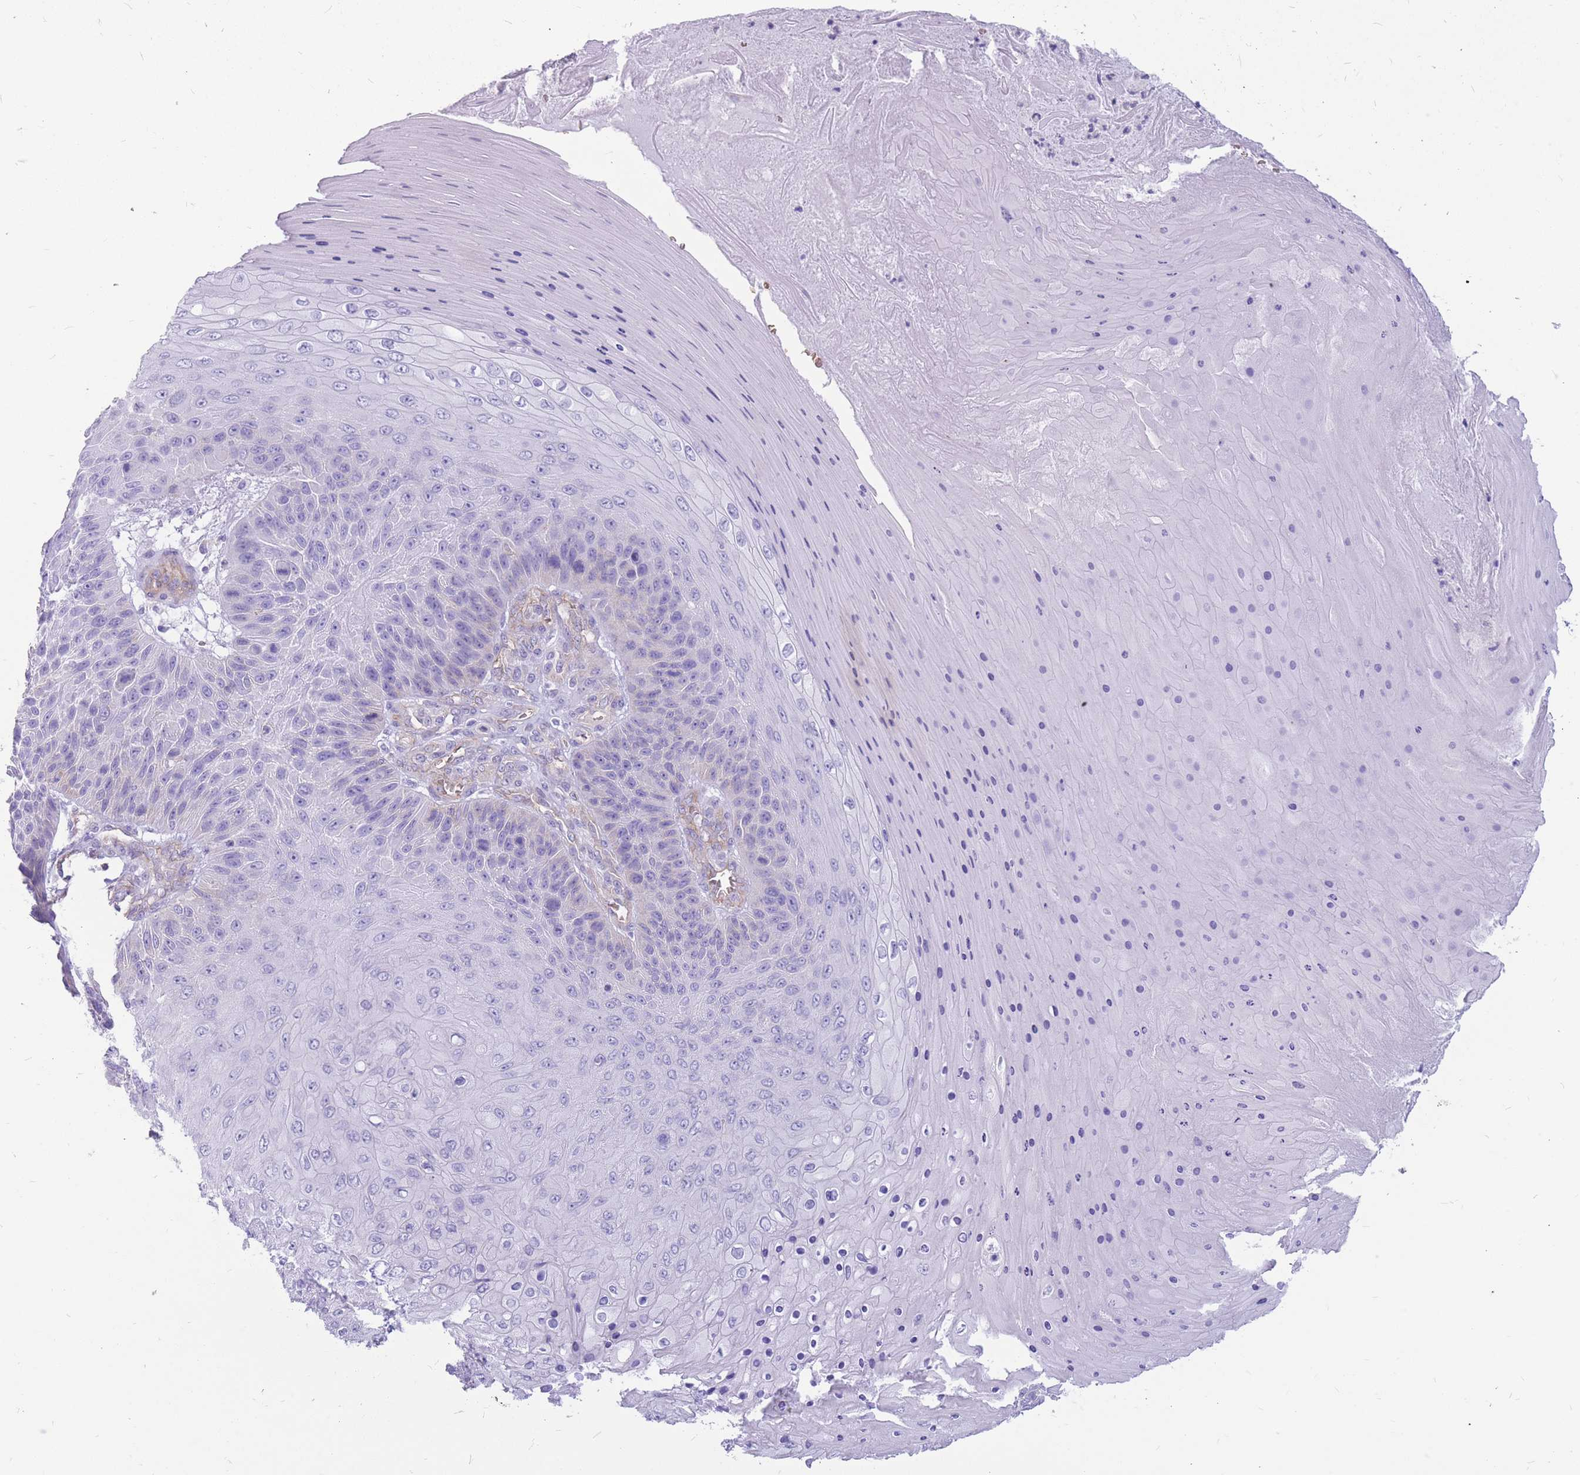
{"staining": {"intensity": "negative", "quantity": "none", "location": "none"}, "tissue": "skin cancer", "cell_type": "Tumor cells", "image_type": "cancer", "snomed": [{"axis": "morphology", "description": "Squamous cell carcinoma, NOS"}, {"axis": "topography", "description": "Skin"}], "caption": "This is a photomicrograph of immunohistochemistry staining of skin cancer, which shows no expression in tumor cells.", "gene": "ADD2", "patient": {"sex": "female", "age": 88}}